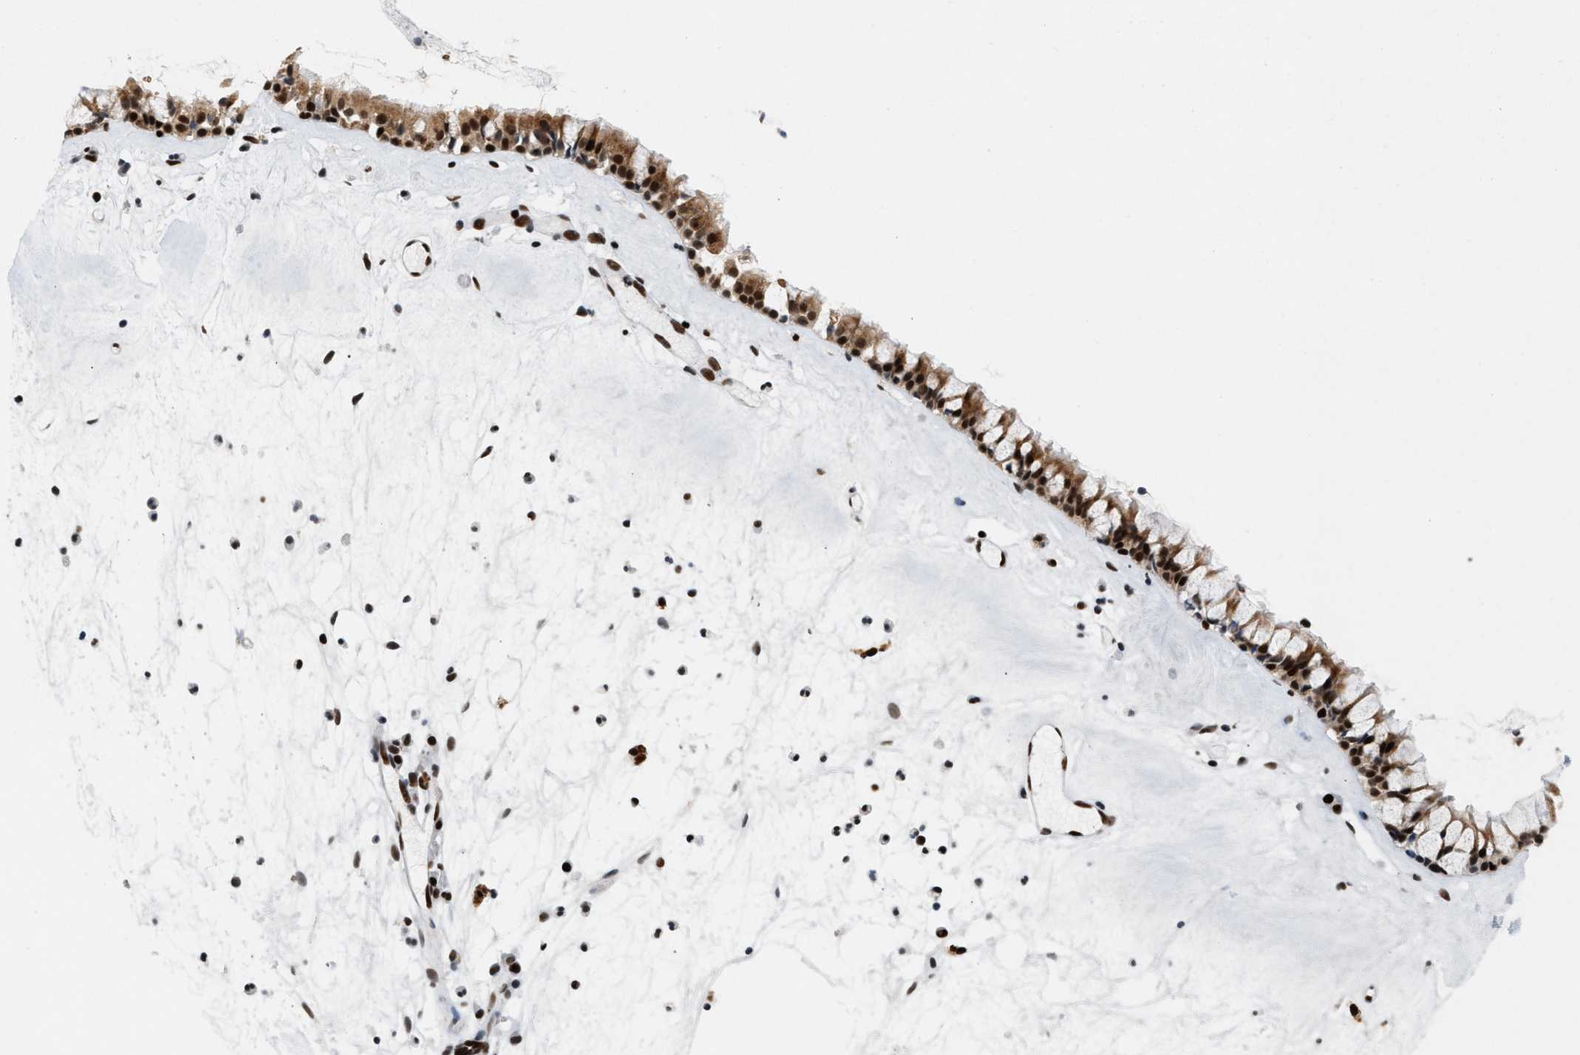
{"staining": {"intensity": "strong", "quantity": ">75%", "location": "cytoplasmic/membranous,nuclear"}, "tissue": "nasopharynx", "cell_type": "Respiratory epithelial cells", "image_type": "normal", "snomed": [{"axis": "morphology", "description": "Normal tissue, NOS"}, {"axis": "topography", "description": "Nasopharynx"}], "caption": "Nasopharynx stained with DAB immunohistochemistry (IHC) demonstrates high levels of strong cytoplasmic/membranous,nuclear positivity in about >75% of respiratory epithelial cells.", "gene": "C17orf49", "patient": {"sex": "female", "age": 42}}